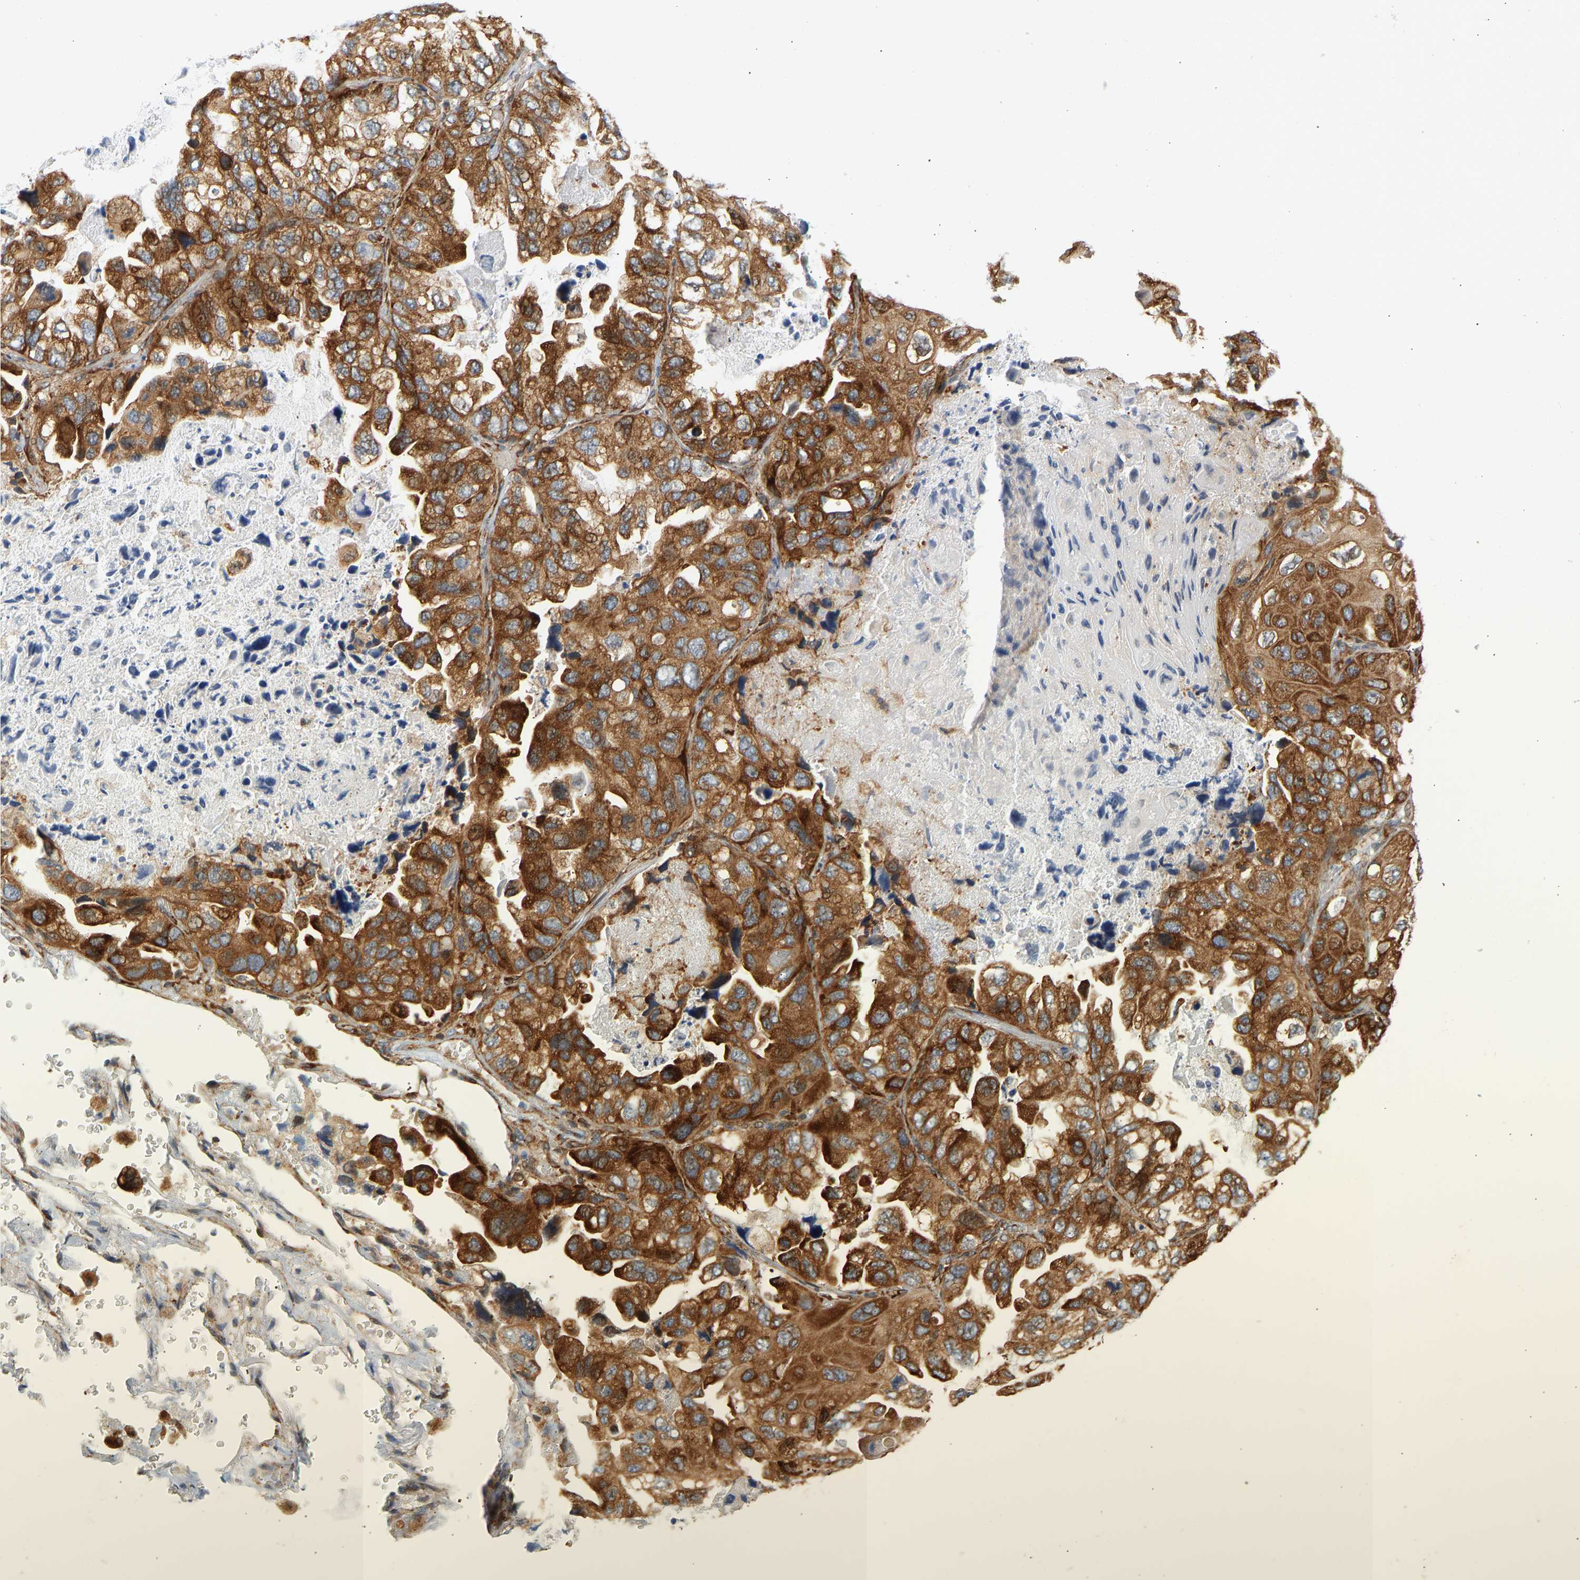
{"staining": {"intensity": "strong", "quantity": ">75%", "location": "cytoplasmic/membranous"}, "tissue": "lung cancer", "cell_type": "Tumor cells", "image_type": "cancer", "snomed": [{"axis": "morphology", "description": "Squamous cell carcinoma, NOS"}, {"axis": "topography", "description": "Lung"}], "caption": "Protein staining of lung cancer tissue exhibits strong cytoplasmic/membranous expression in about >75% of tumor cells.", "gene": "RPS14", "patient": {"sex": "female", "age": 73}}